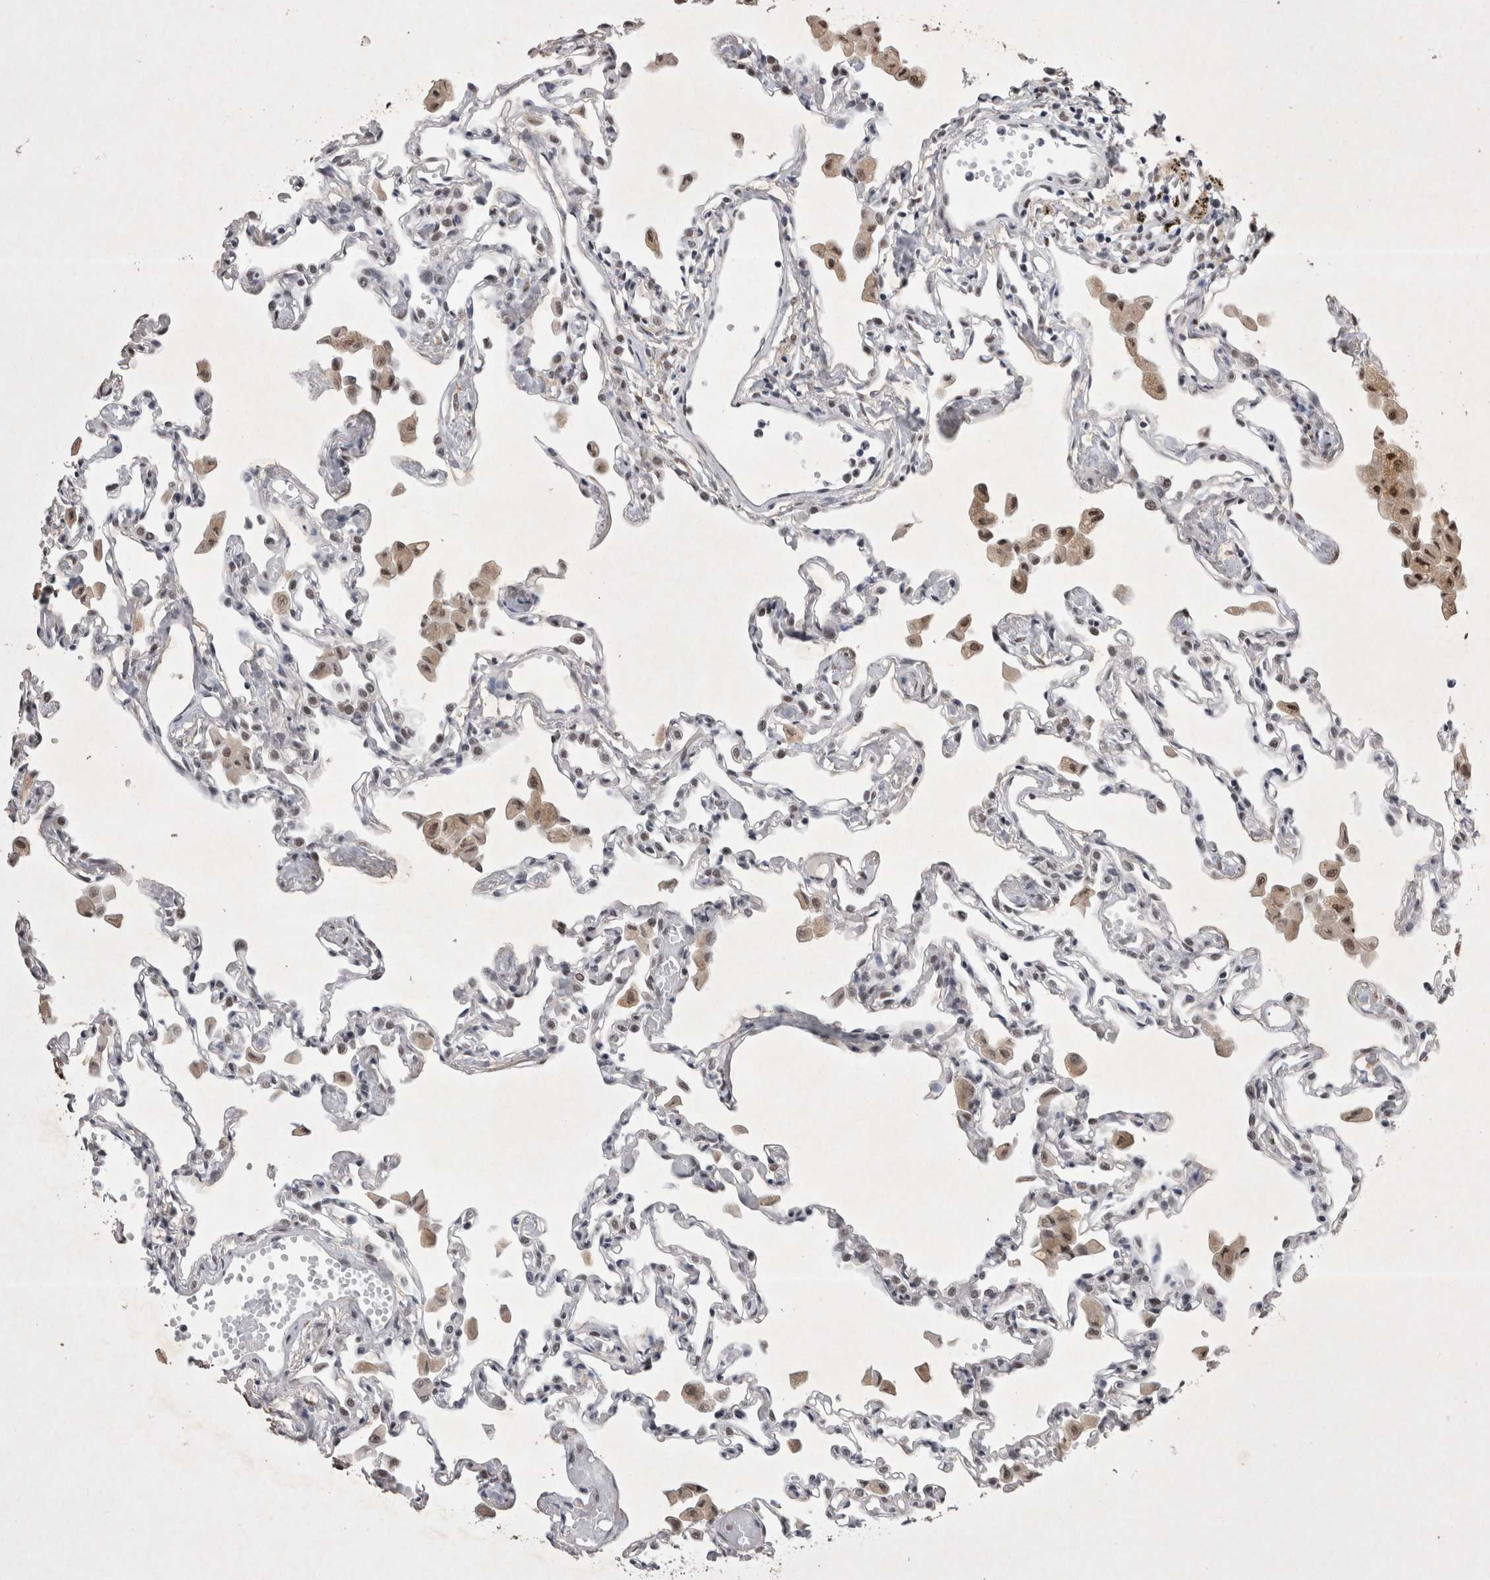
{"staining": {"intensity": "weak", "quantity": "25%-75%", "location": "nuclear"}, "tissue": "lung", "cell_type": "Alveolar cells", "image_type": "normal", "snomed": [{"axis": "morphology", "description": "Normal tissue, NOS"}, {"axis": "topography", "description": "Bronchus"}, {"axis": "topography", "description": "Lung"}], "caption": "IHC of unremarkable lung reveals low levels of weak nuclear positivity in approximately 25%-75% of alveolar cells. (Stains: DAB in brown, nuclei in blue, Microscopy: brightfield microscopy at high magnification).", "gene": "RBM6", "patient": {"sex": "female", "age": 49}}